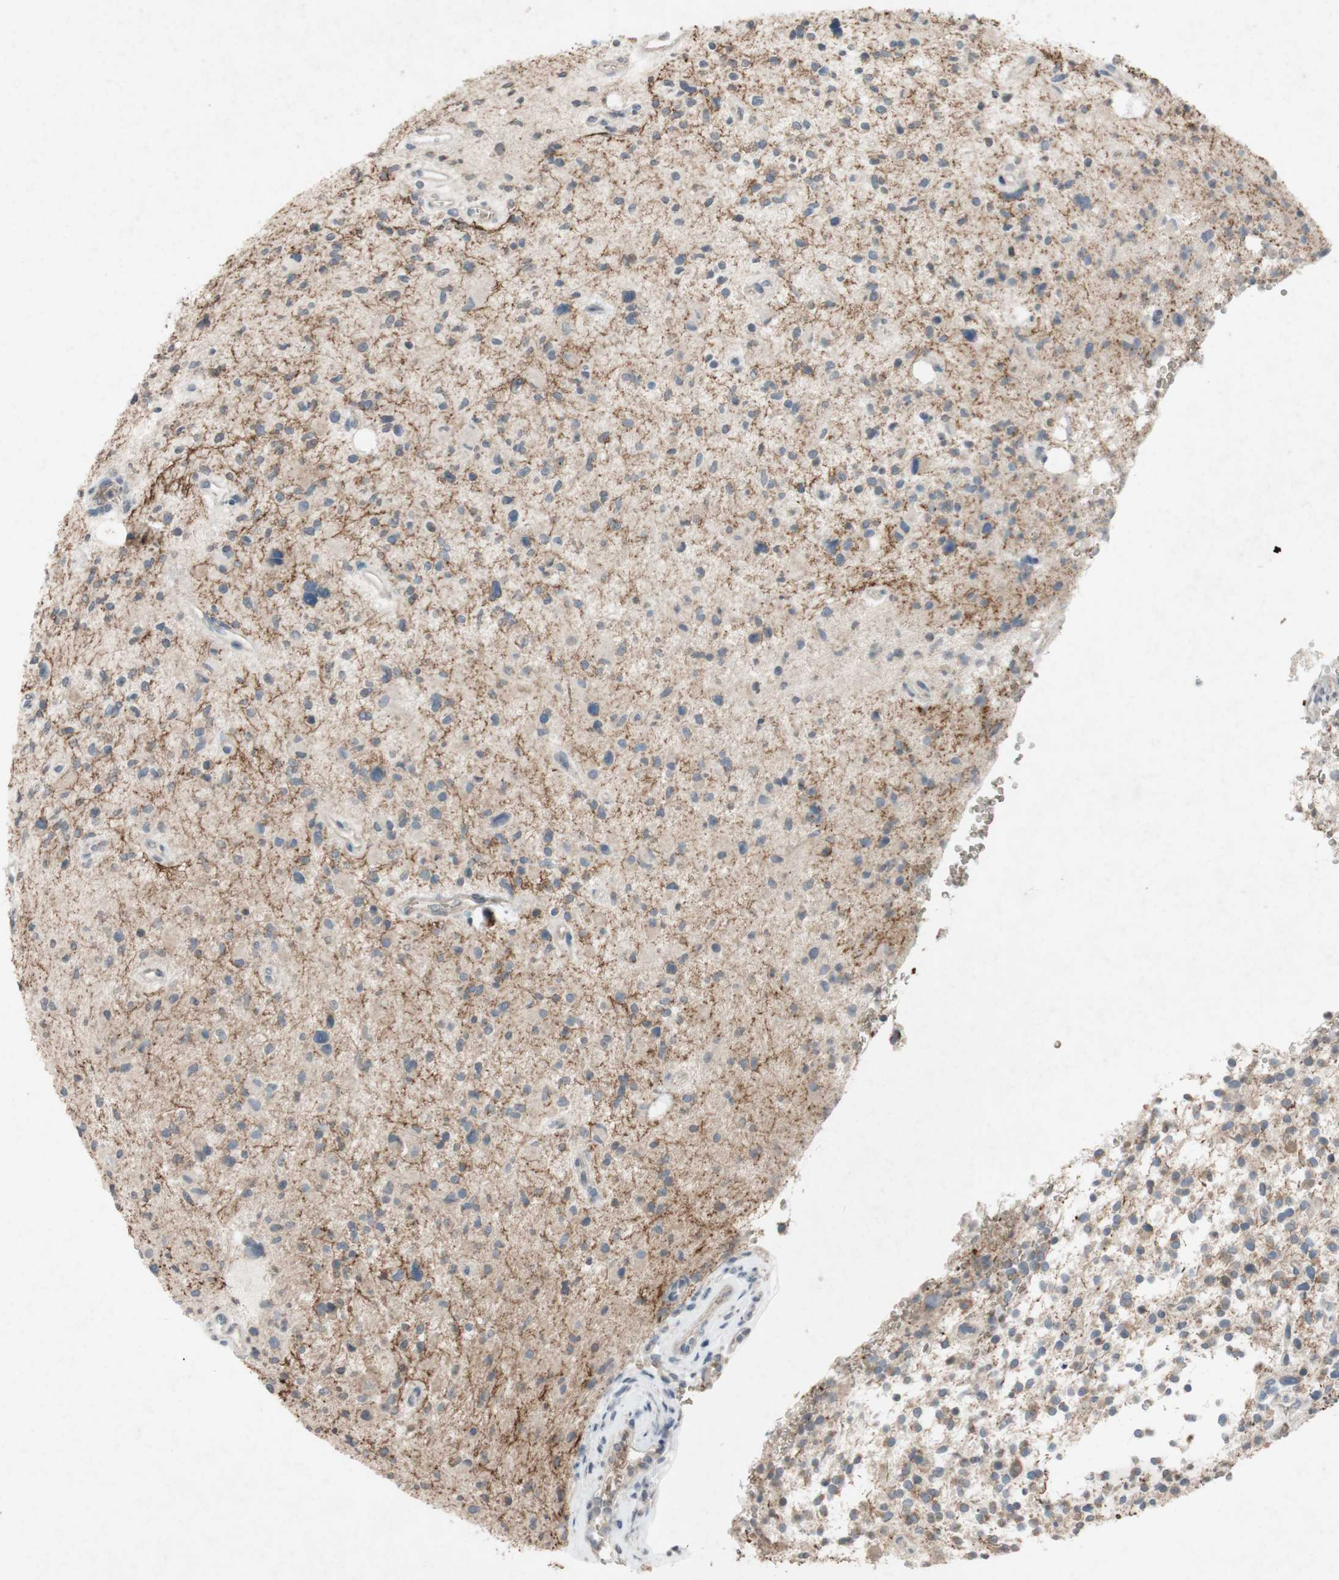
{"staining": {"intensity": "negative", "quantity": "none", "location": "none"}, "tissue": "glioma", "cell_type": "Tumor cells", "image_type": "cancer", "snomed": [{"axis": "morphology", "description": "Glioma, malignant, High grade"}, {"axis": "topography", "description": "Brain"}], "caption": "The IHC micrograph has no significant expression in tumor cells of malignant high-grade glioma tissue.", "gene": "ADD2", "patient": {"sex": "male", "age": 48}}